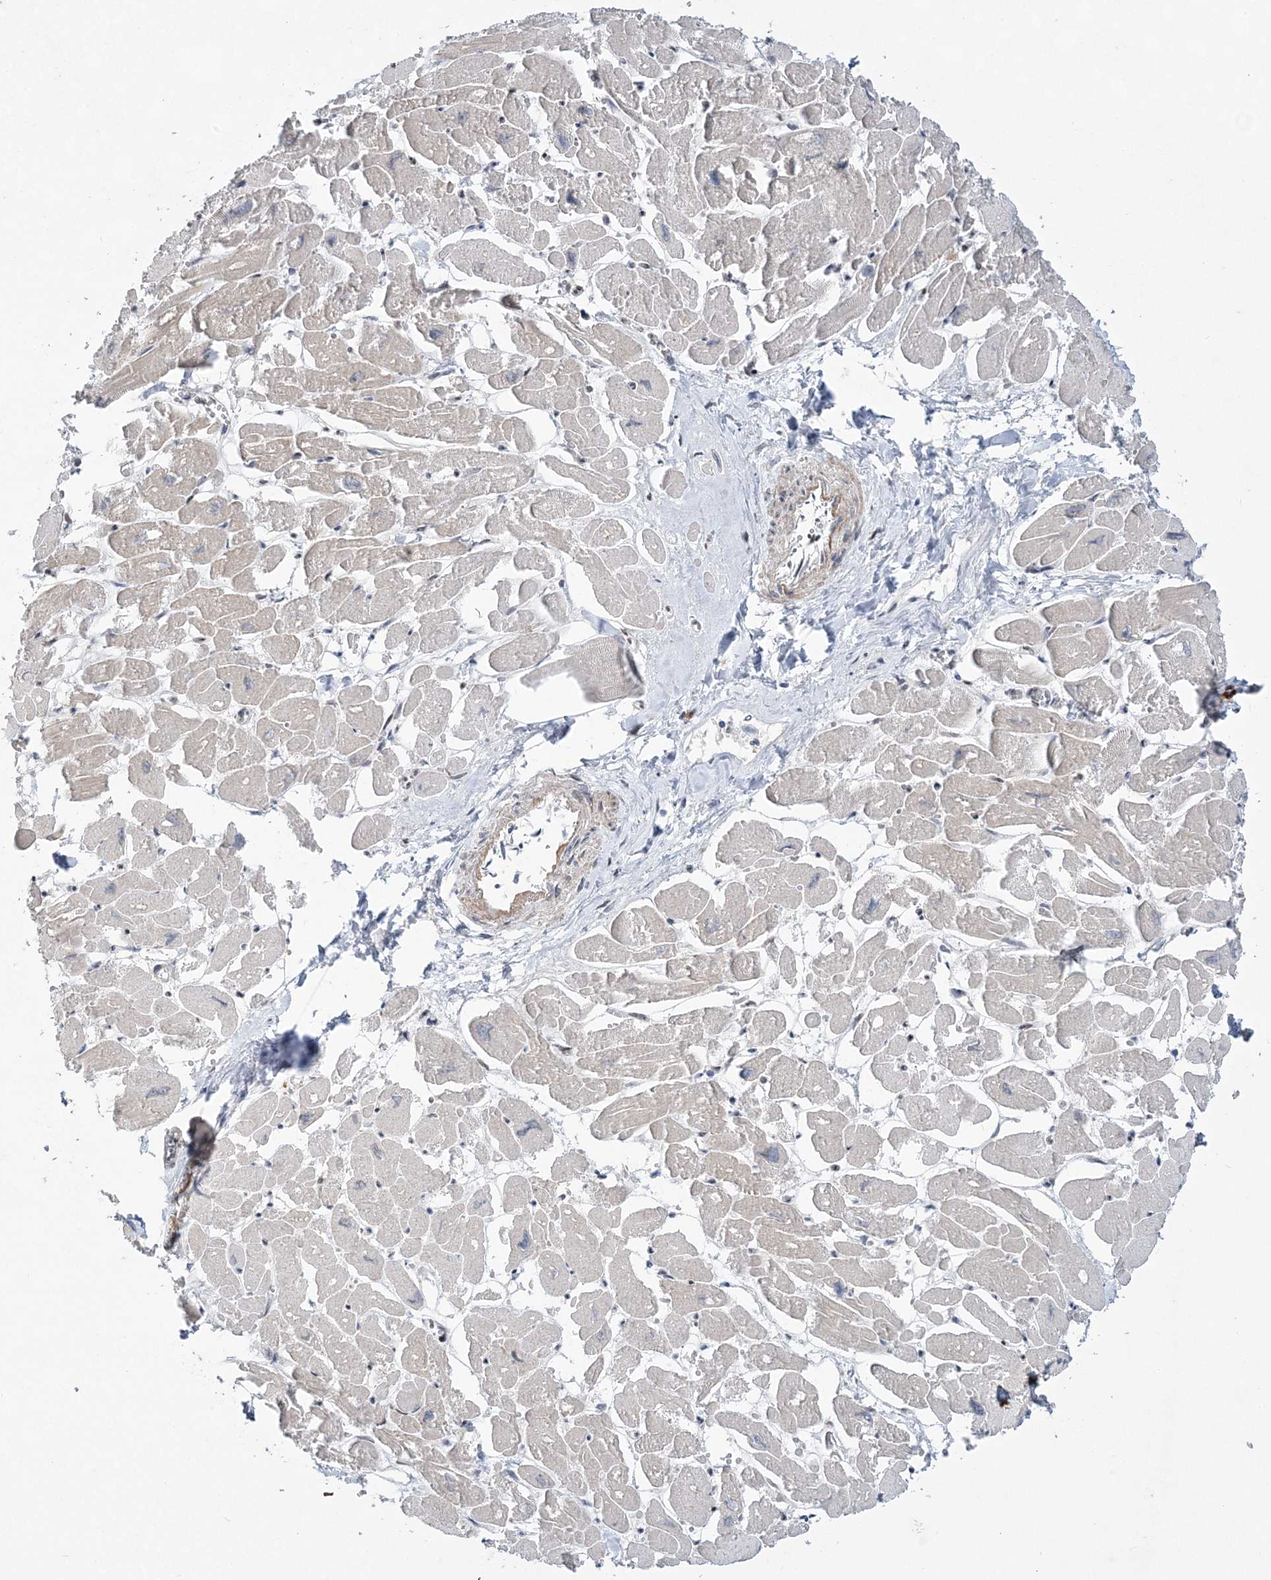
{"staining": {"intensity": "moderate", "quantity": "<25%", "location": "nuclear"}, "tissue": "heart muscle", "cell_type": "Cardiomyocytes", "image_type": "normal", "snomed": [{"axis": "morphology", "description": "Normal tissue, NOS"}, {"axis": "topography", "description": "Heart"}], "caption": "Immunohistochemical staining of benign heart muscle exhibits <25% levels of moderate nuclear protein staining in about <25% of cardiomyocytes.", "gene": "ZBTB7A", "patient": {"sex": "male", "age": 54}}